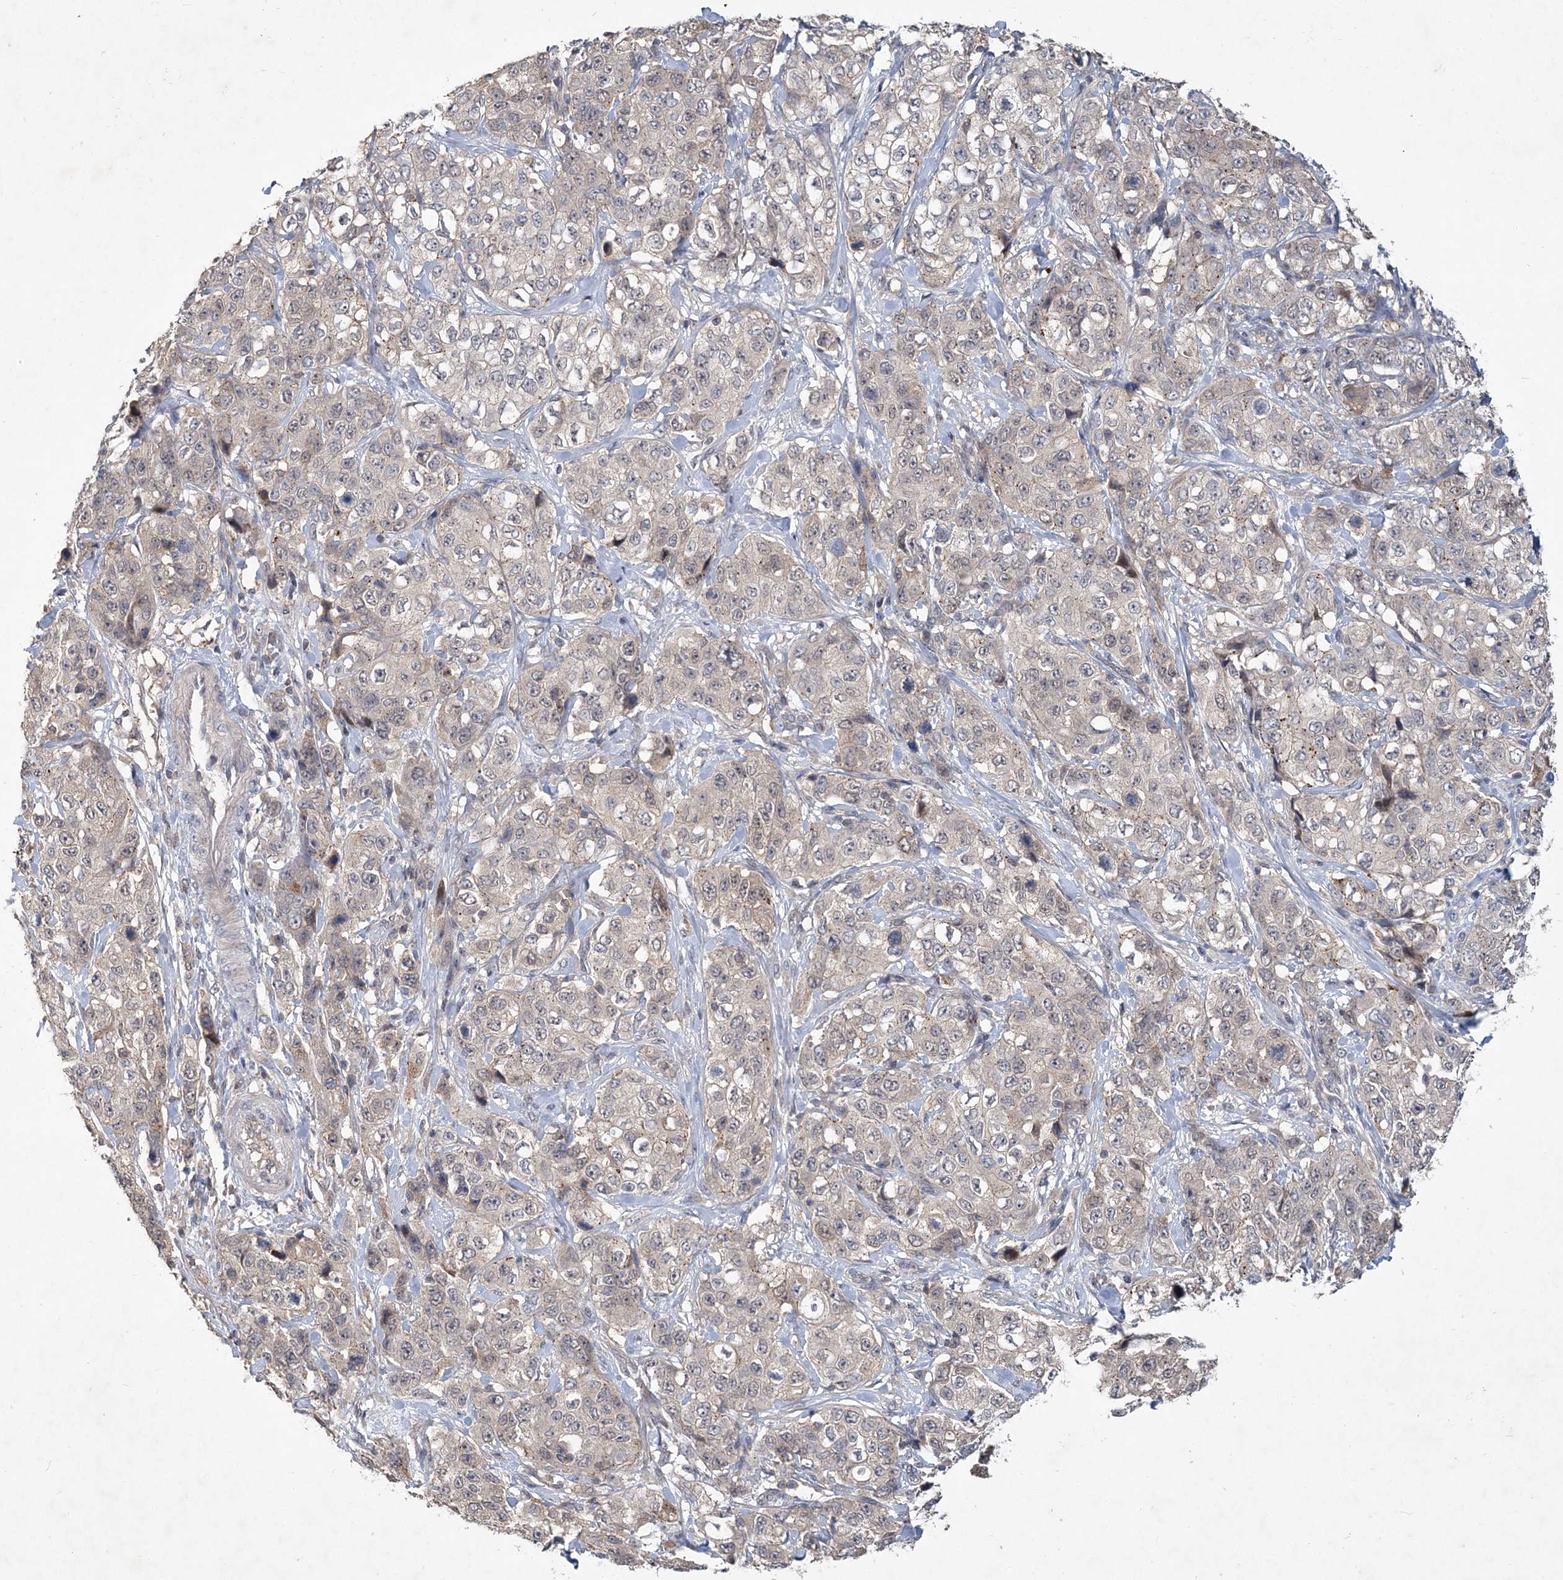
{"staining": {"intensity": "weak", "quantity": "25%-75%", "location": "nuclear"}, "tissue": "stomach cancer", "cell_type": "Tumor cells", "image_type": "cancer", "snomed": [{"axis": "morphology", "description": "Adenocarcinoma, NOS"}, {"axis": "topography", "description": "Stomach"}], "caption": "The image reveals a brown stain indicating the presence of a protein in the nuclear of tumor cells in adenocarcinoma (stomach).", "gene": "RNF25", "patient": {"sex": "male", "age": 48}}